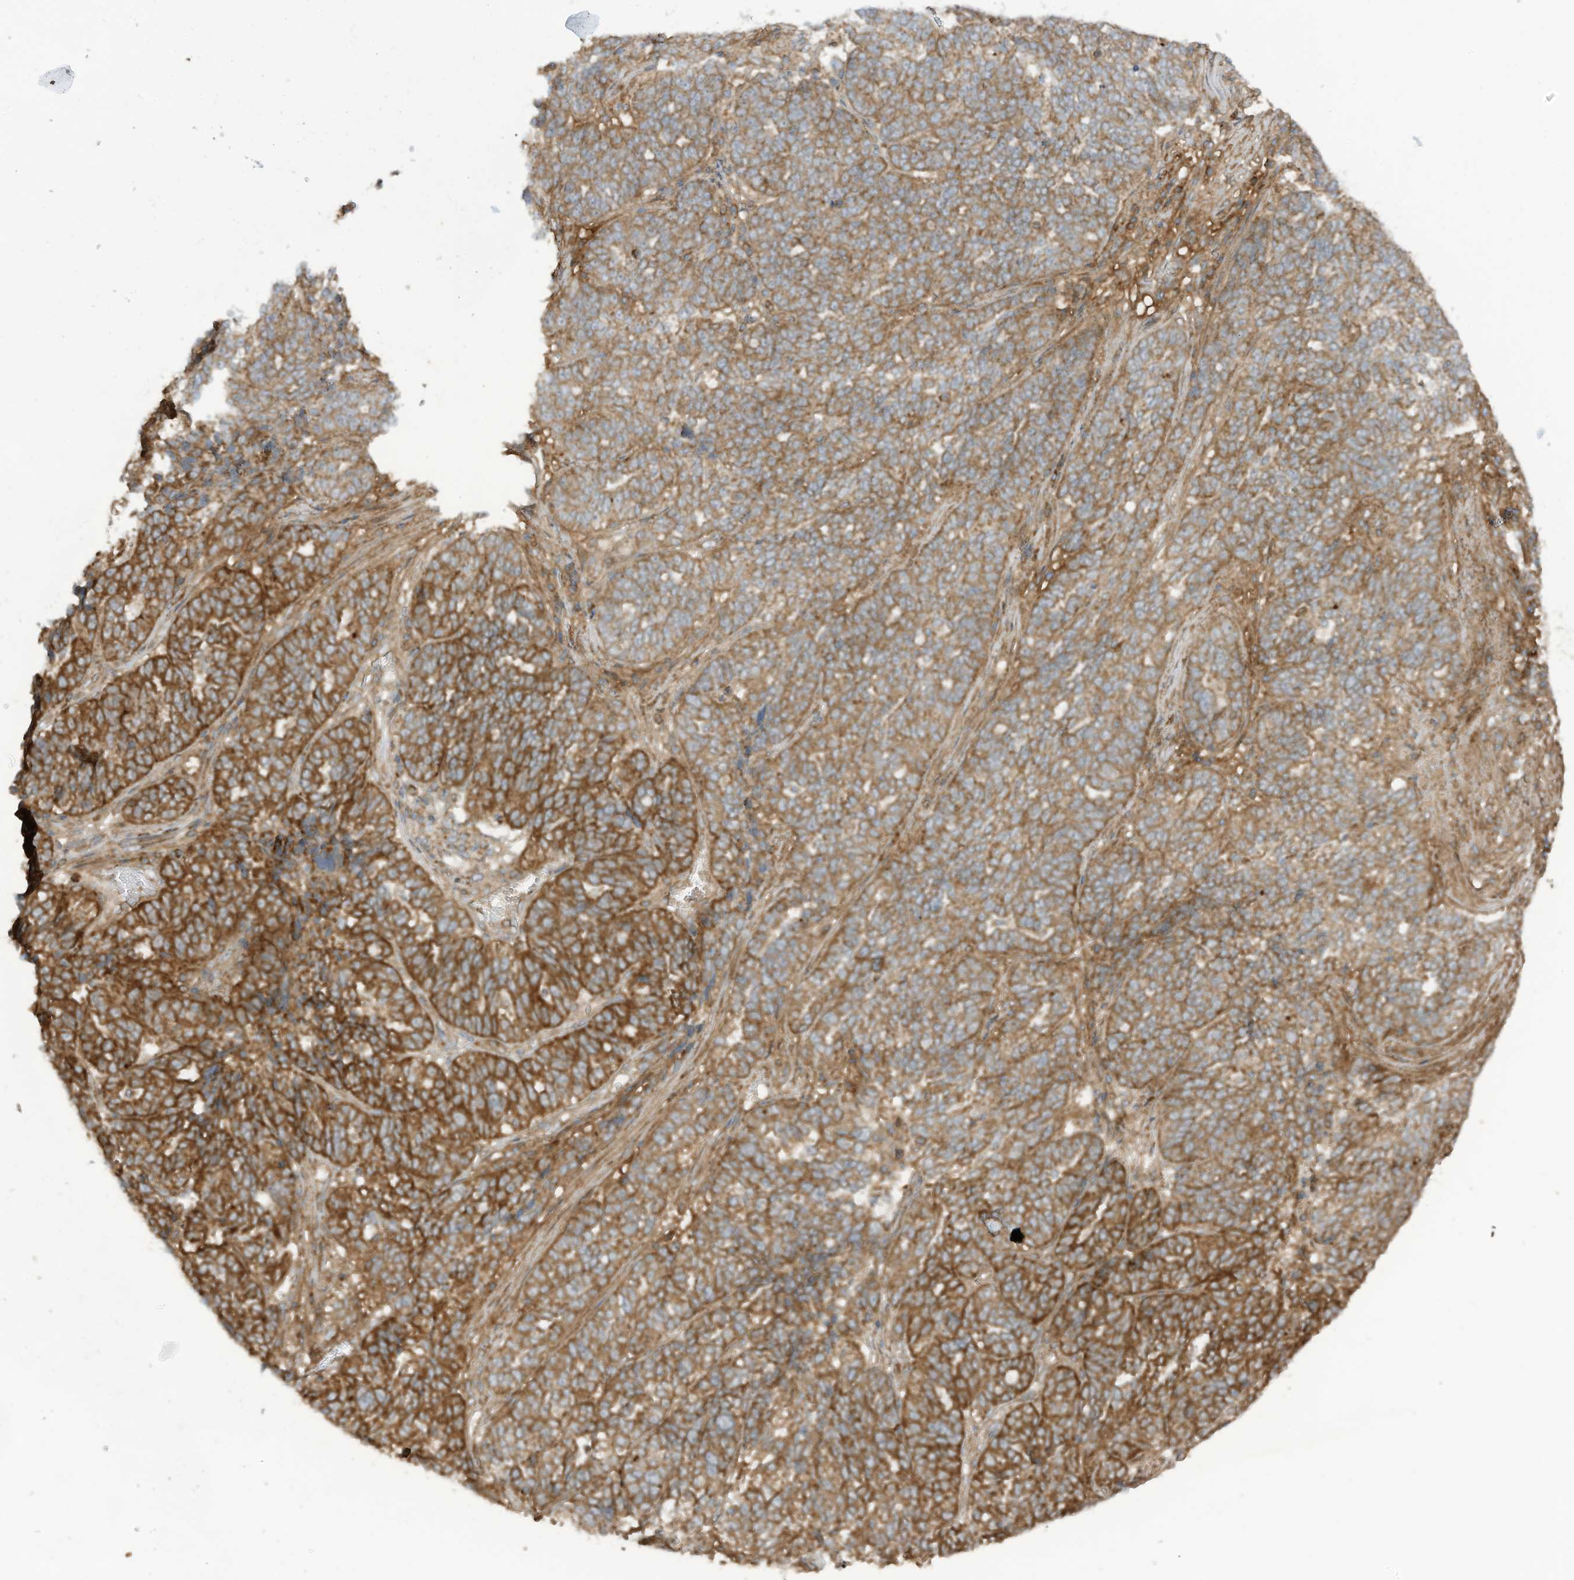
{"staining": {"intensity": "strong", "quantity": ">75%", "location": "cytoplasmic/membranous"}, "tissue": "ovarian cancer", "cell_type": "Tumor cells", "image_type": "cancer", "snomed": [{"axis": "morphology", "description": "Cystadenocarcinoma, serous, NOS"}, {"axis": "topography", "description": "Ovary"}], "caption": "Human ovarian cancer (serous cystadenocarcinoma) stained for a protein (brown) reveals strong cytoplasmic/membranous positive positivity in about >75% of tumor cells.", "gene": "REPS1", "patient": {"sex": "female", "age": 59}}